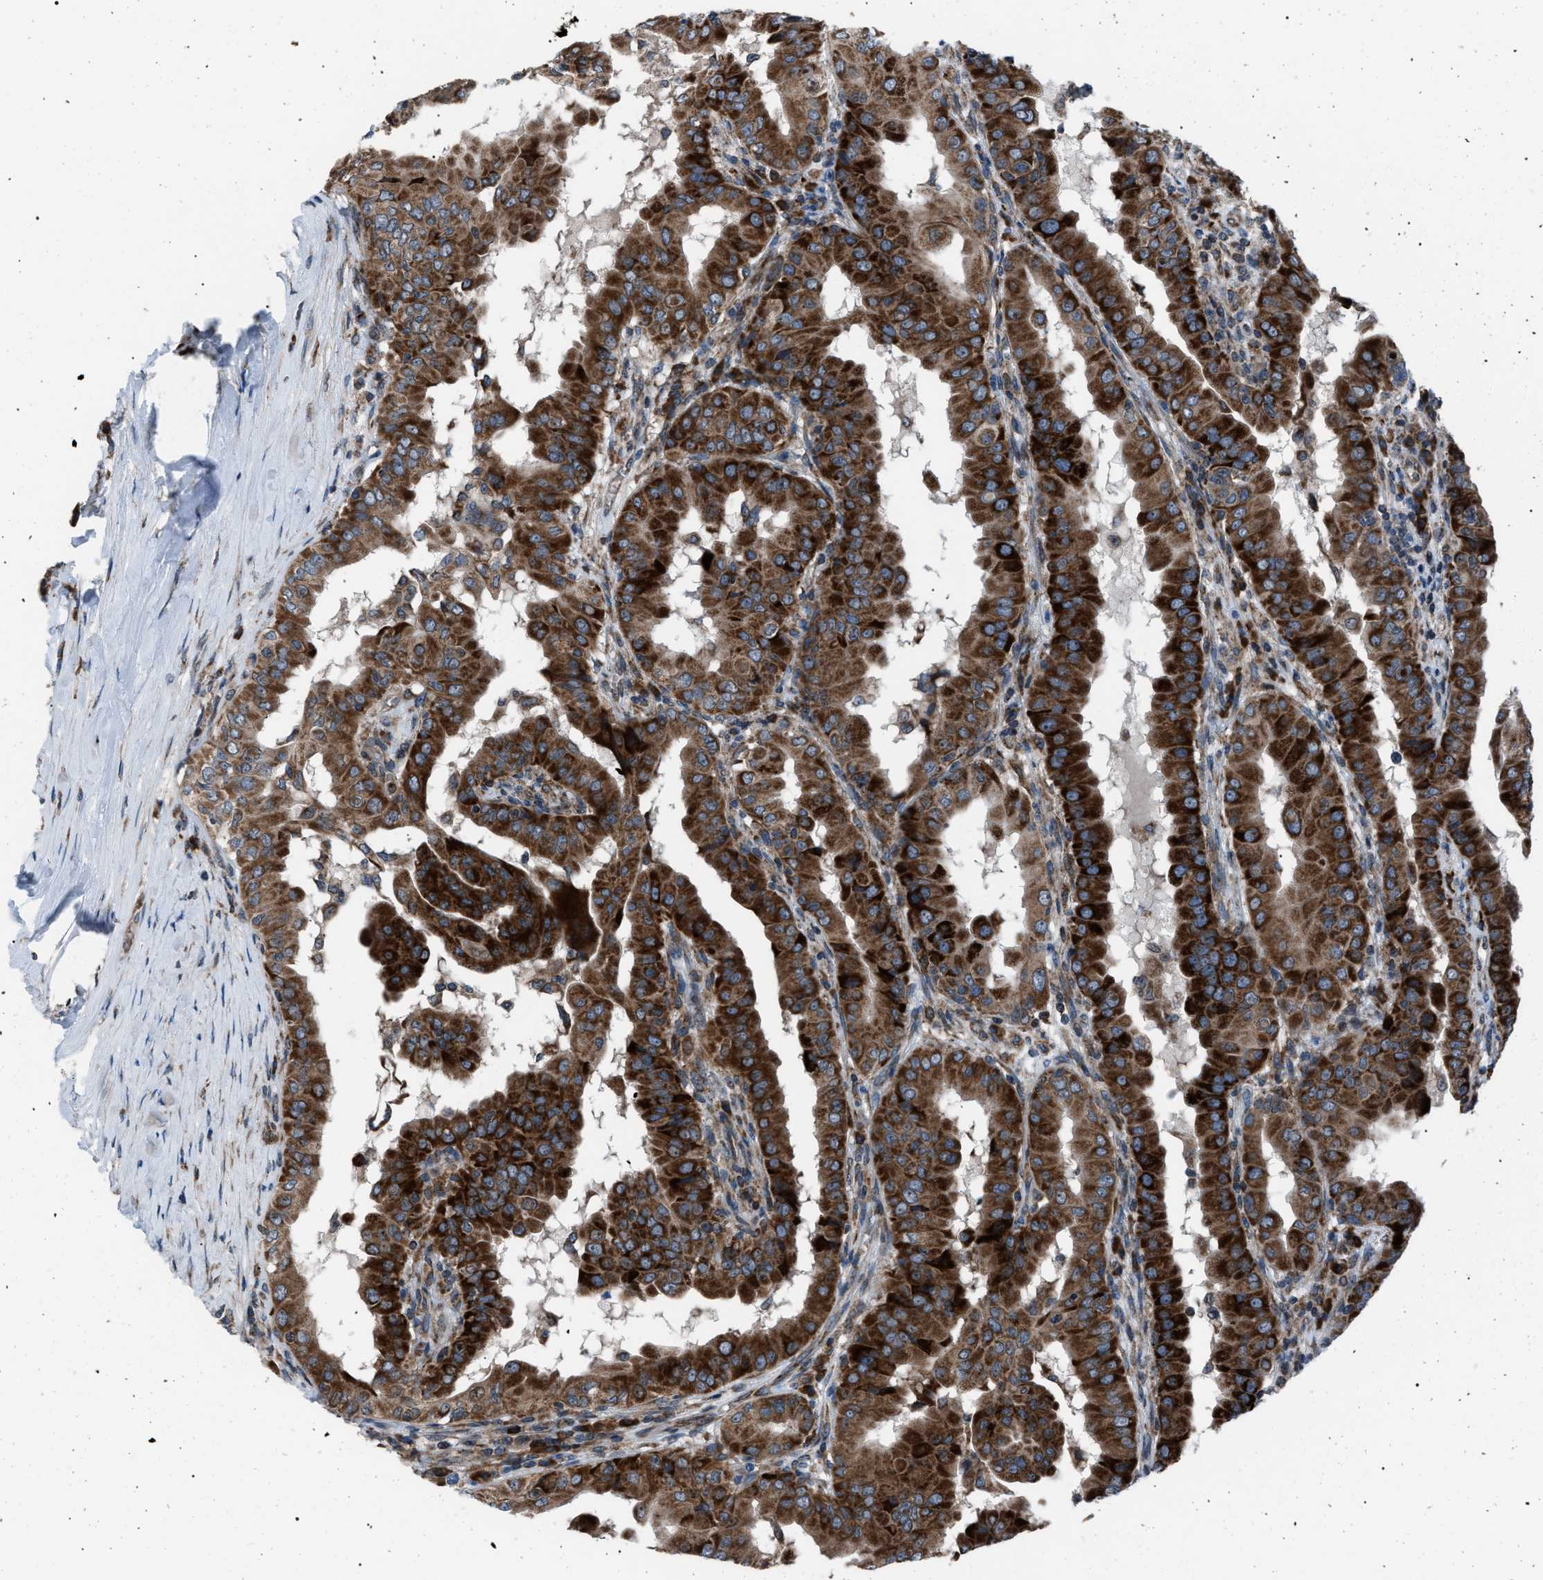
{"staining": {"intensity": "strong", "quantity": ">75%", "location": "cytoplasmic/membranous"}, "tissue": "thyroid cancer", "cell_type": "Tumor cells", "image_type": "cancer", "snomed": [{"axis": "morphology", "description": "Papillary adenocarcinoma, NOS"}, {"axis": "topography", "description": "Thyroid gland"}], "caption": "This is an image of immunohistochemistry (IHC) staining of thyroid cancer (papillary adenocarcinoma), which shows strong expression in the cytoplasmic/membranous of tumor cells.", "gene": "AGO2", "patient": {"sex": "male", "age": 33}}